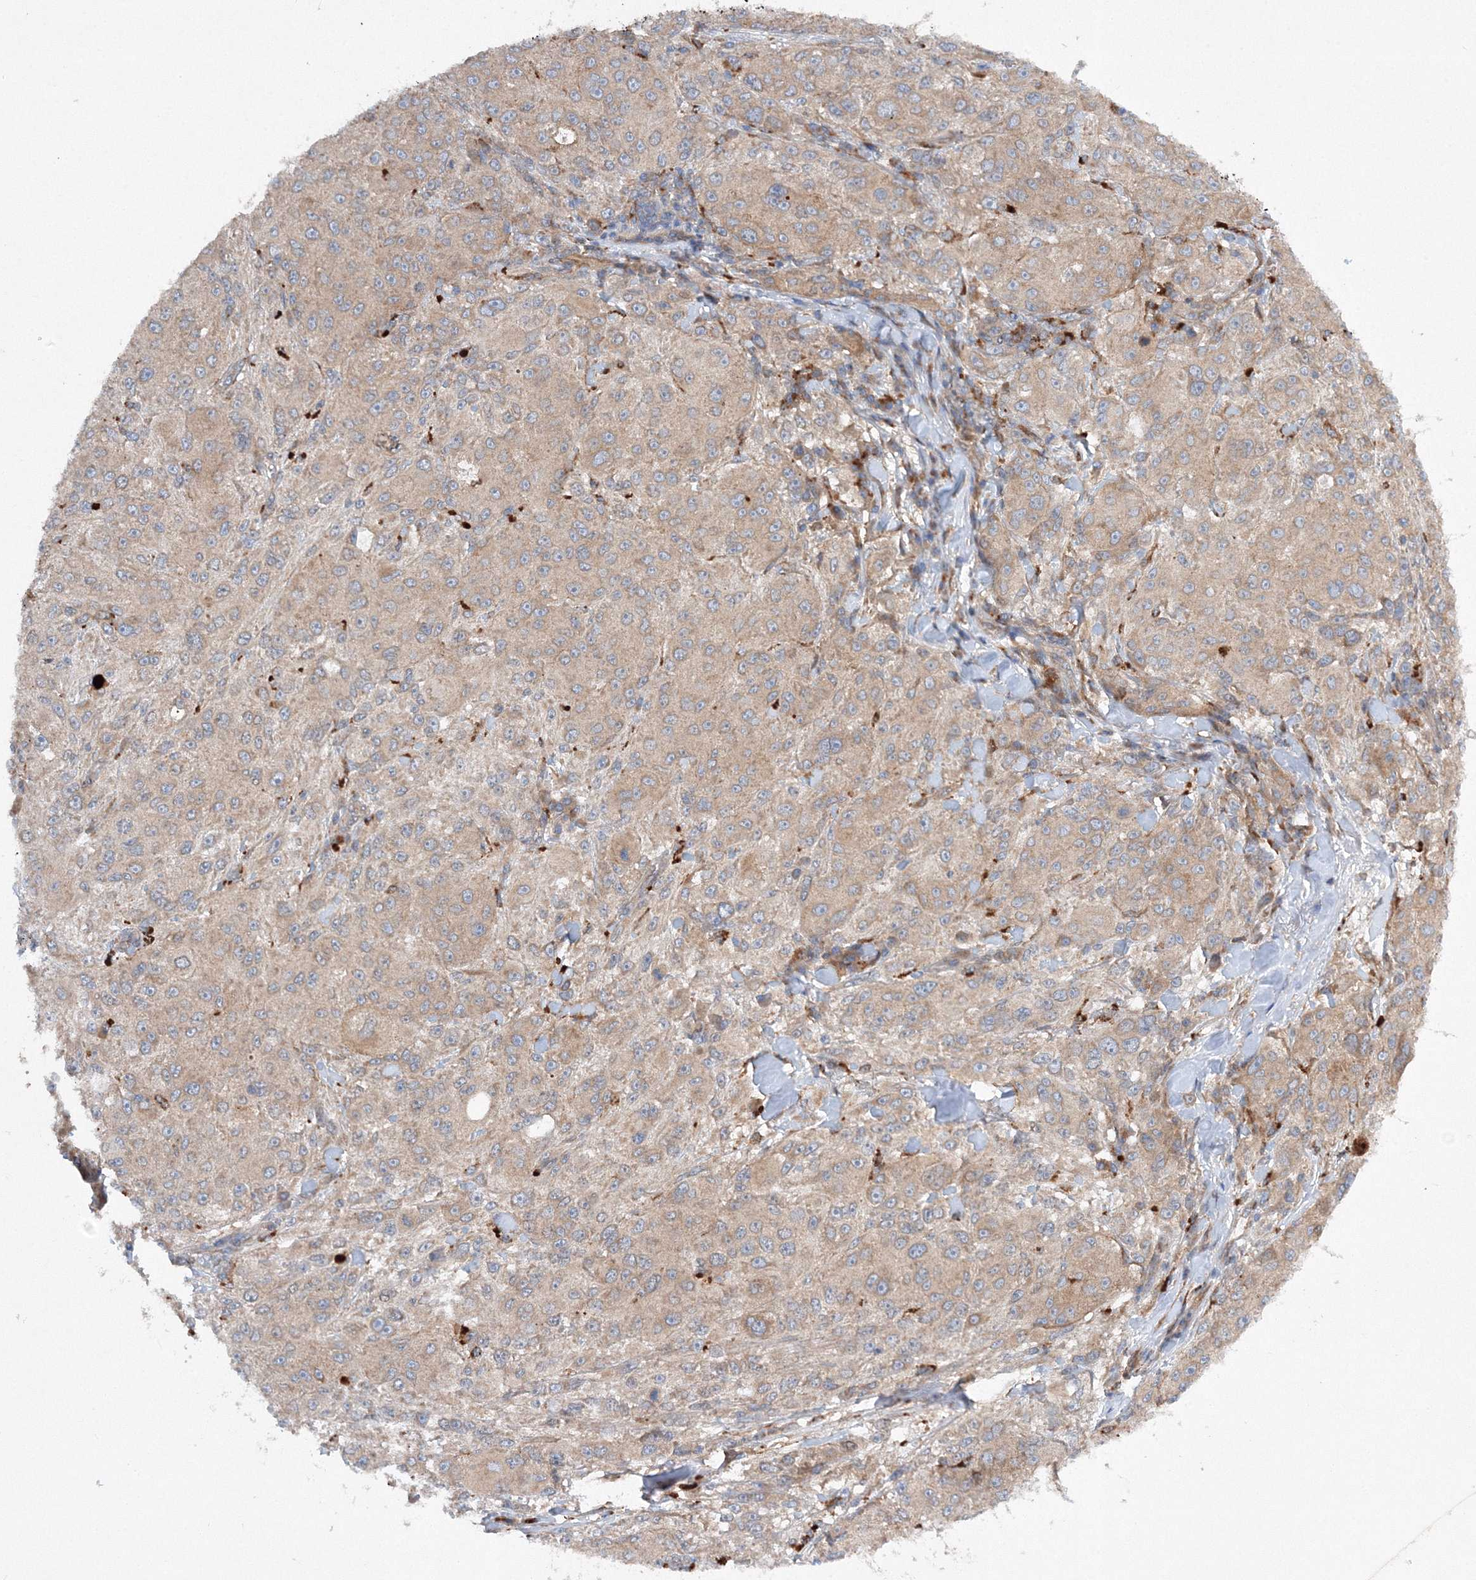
{"staining": {"intensity": "weak", "quantity": ">75%", "location": "cytoplasmic/membranous"}, "tissue": "melanoma", "cell_type": "Tumor cells", "image_type": "cancer", "snomed": [{"axis": "morphology", "description": "Necrosis, NOS"}, {"axis": "morphology", "description": "Malignant melanoma, NOS"}, {"axis": "topography", "description": "Skin"}], "caption": "Malignant melanoma stained for a protein (brown) exhibits weak cytoplasmic/membranous positive staining in about >75% of tumor cells.", "gene": "SLC36A1", "patient": {"sex": "female", "age": 87}}